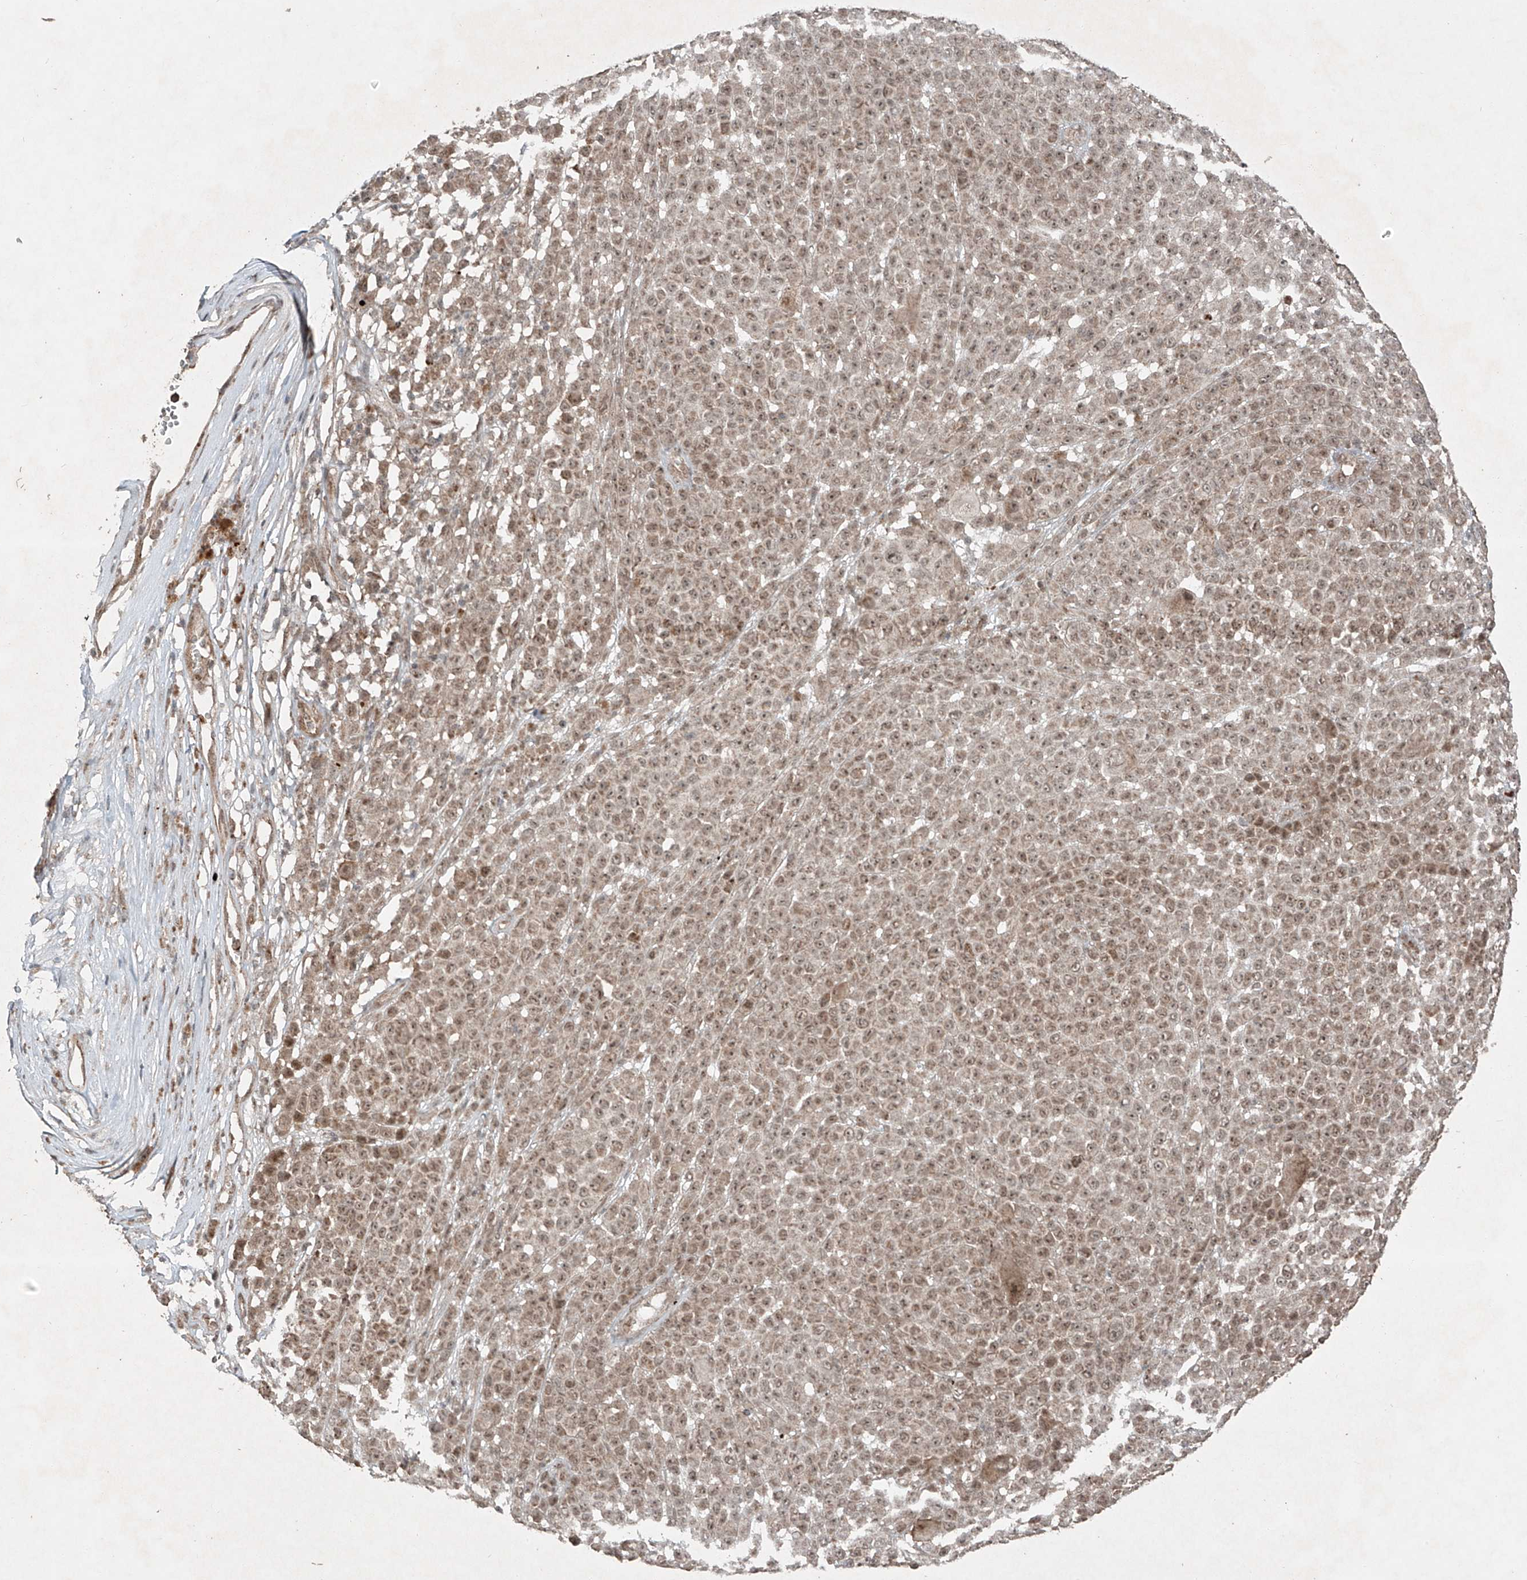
{"staining": {"intensity": "moderate", "quantity": ">75%", "location": "cytoplasmic/membranous,nuclear"}, "tissue": "melanoma", "cell_type": "Tumor cells", "image_type": "cancer", "snomed": [{"axis": "morphology", "description": "Malignant melanoma, NOS"}, {"axis": "topography", "description": "Skin"}], "caption": "Immunohistochemical staining of melanoma reveals medium levels of moderate cytoplasmic/membranous and nuclear staining in about >75% of tumor cells.", "gene": "ZNF620", "patient": {"sex": "female", "age": 94}}